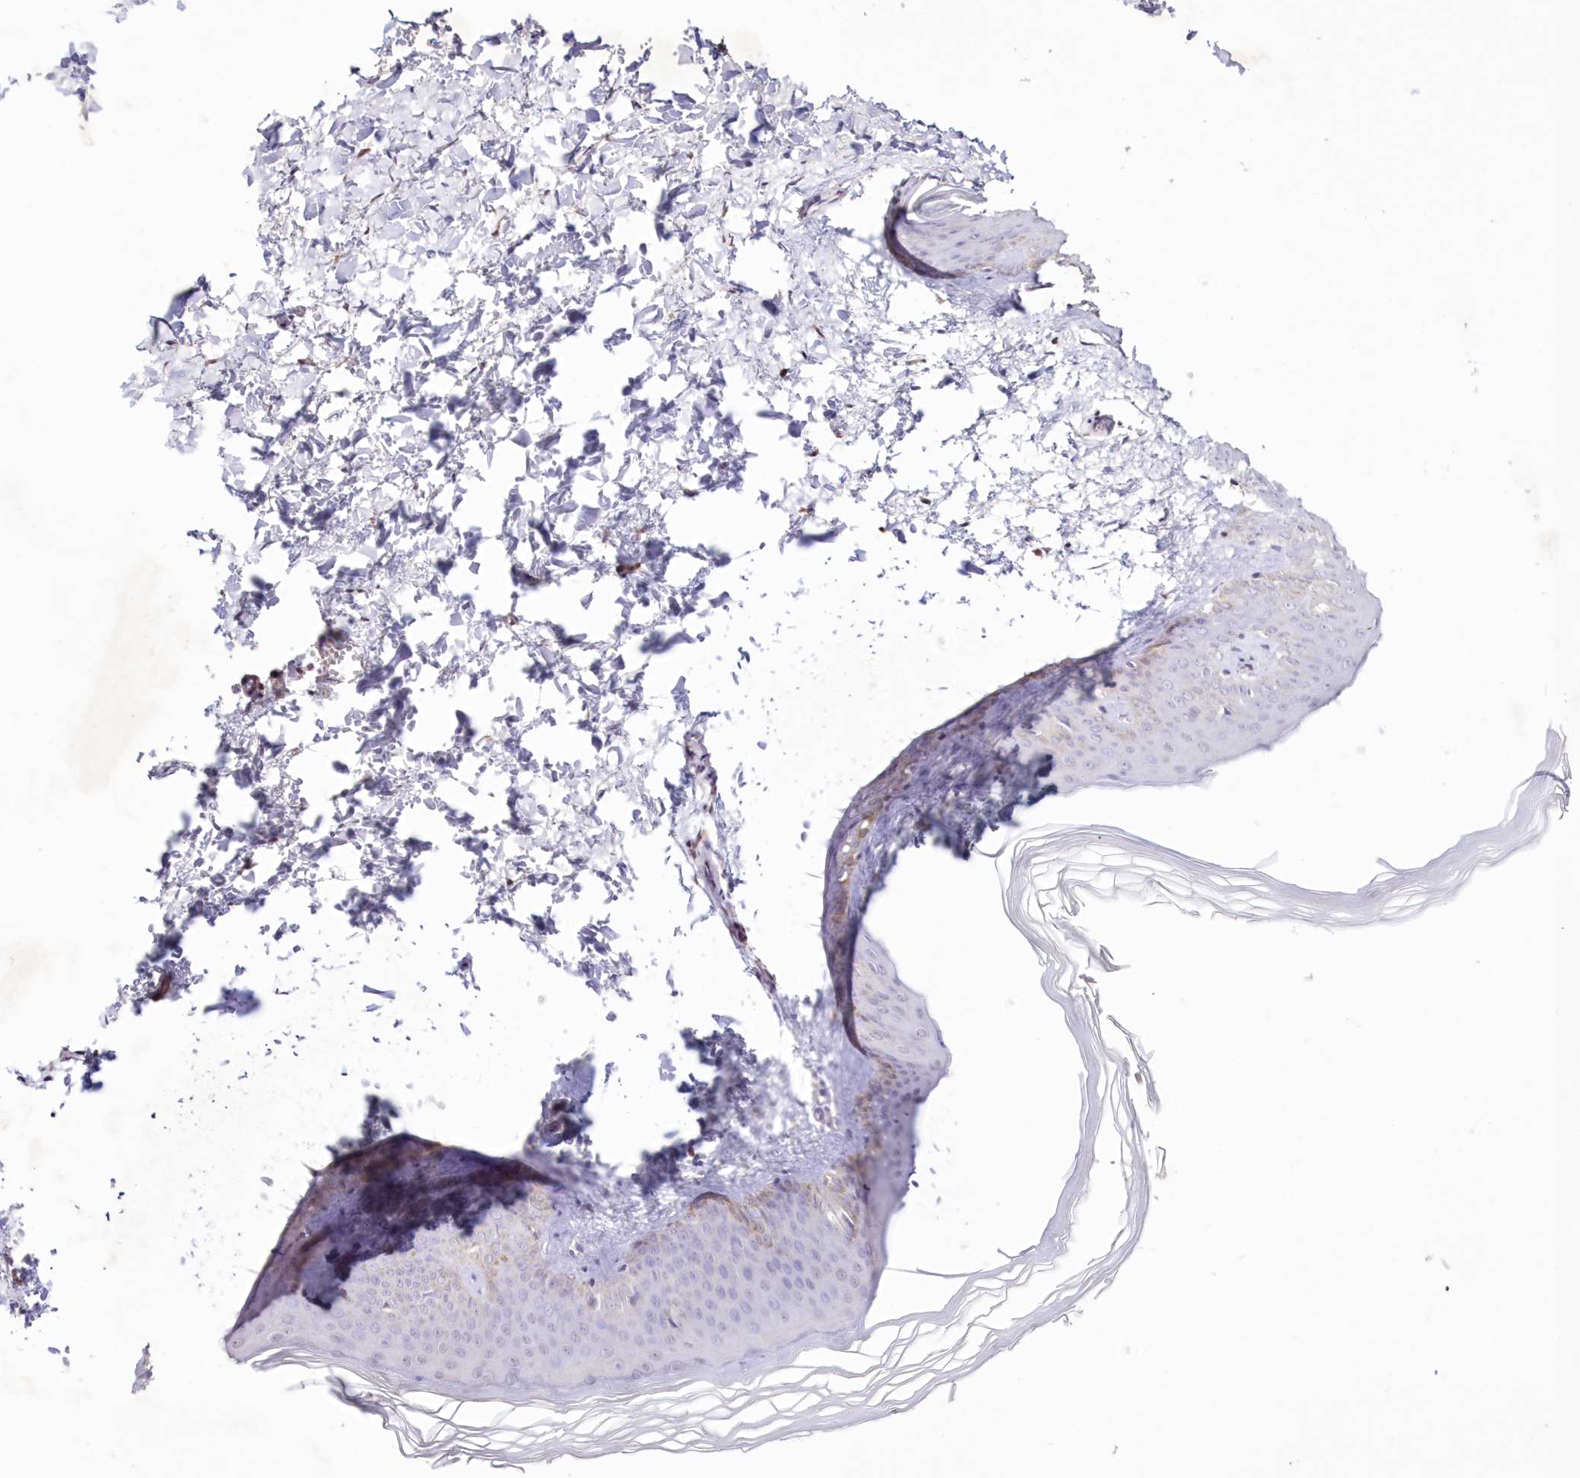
{"staining": {"intensity": "negative", "quantity": "none", "location": "none"}, "tissue": "skin", "cell_type": "Fibroblasts", "image_type": "normal", "snomed": [{"axis": "morphology", "description": "Normal tissue, NOS"}, {"axis": "topography", "description": "Skin"}], "caption": "Photomicrograph shows no protein expression in fibroblasts of normal skin. (DAB (3,3'-diaminobenzidine) immunohistochemistry (IHC) visualized using brightfield microscopy, high magnification).", "gene": "NEU4", "patient": {"sex": "female", "age": 27}}